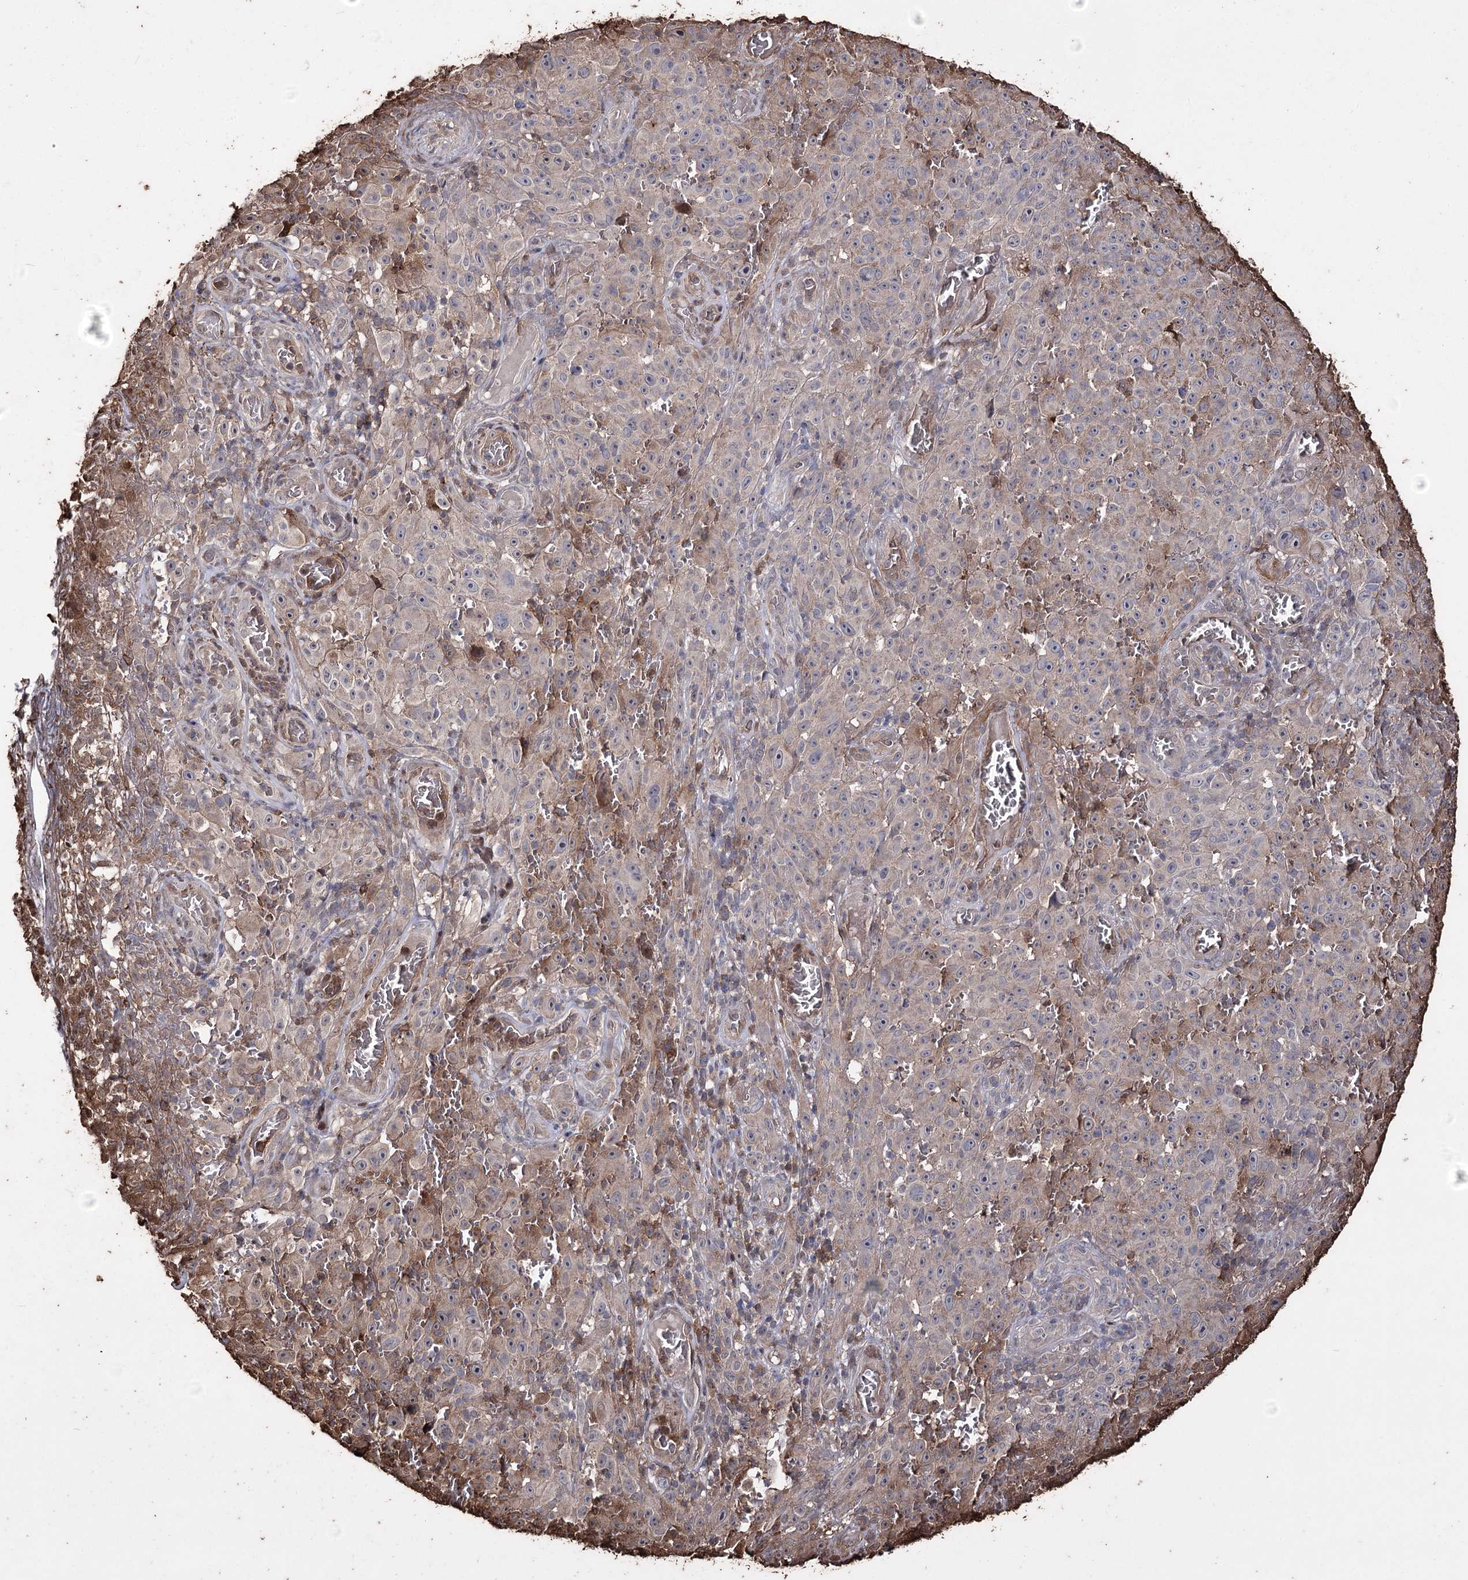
{"staining": {"intensity": "negative", "quantity": "none", "location": "none"}, "tissue": "melanoma", "cell_type": "Tumor cells", "image_type": "cancer", "snomed": [{"axis": "morphology", "description": "Malignant melanoma, NOS"}, {"axis": "topography", "description": "Skin"}], "caption": "The histopathology image shows no staining of tumor cells in melanoma.", "gene": "ZNF662", "patient": {"sex": "female", "age": 82}}